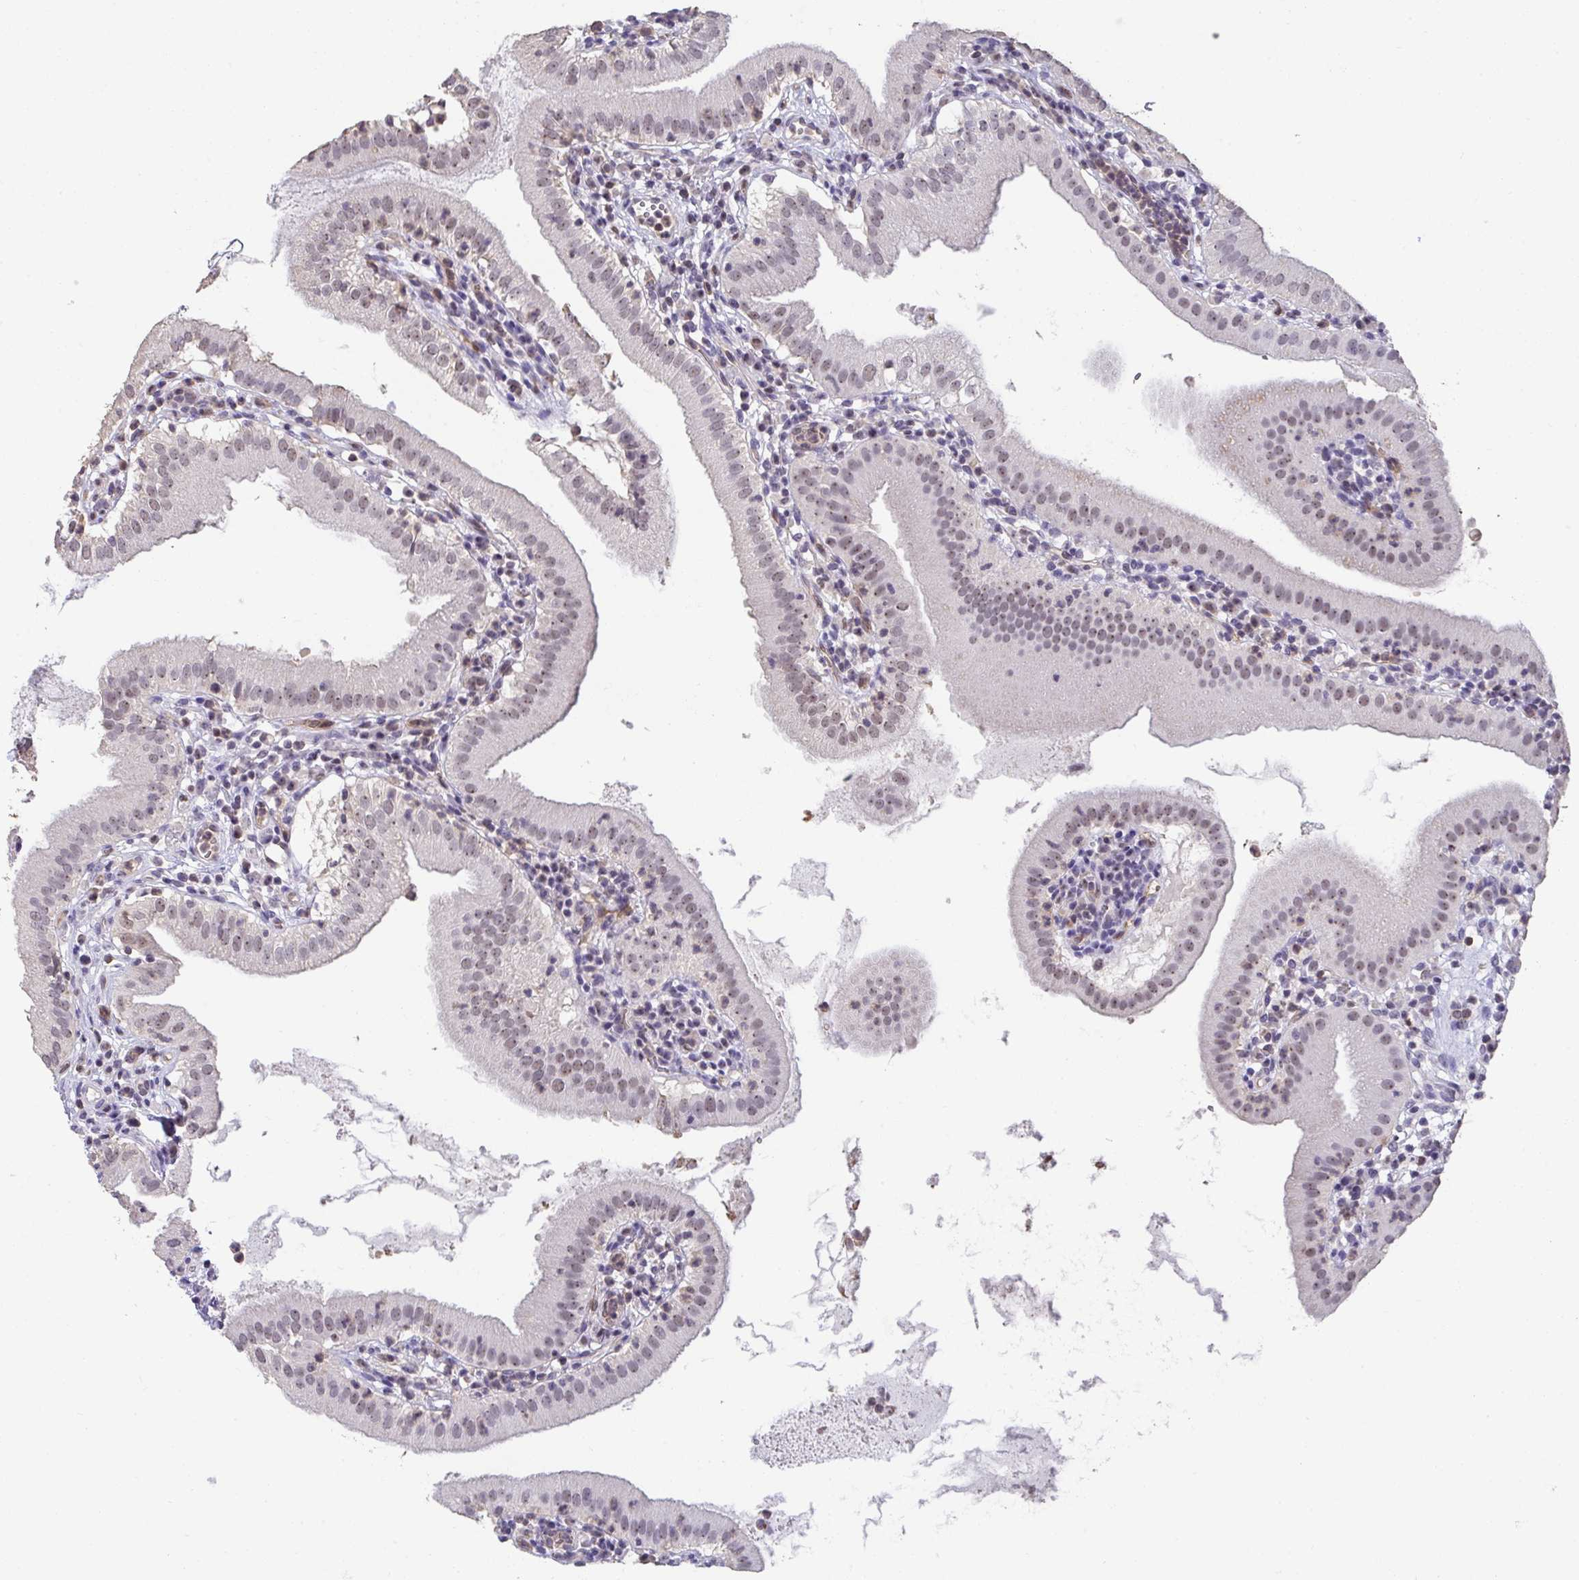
{"staining": {"intensity": "weak", "quantity": ">75%", "location": "nuclear"}, "tissue": "gallbladder", "cell_type": "Glandular cells", "image_type": "normal", "snomed": [{"axis": "morphology", "description": "Normal tissue, NOS"}, {"axis": "topography", "description": "Gallbladder"}], "caption": "Benign gallbladder reveals weak nuclear staining in approximately >75% of glandular cells (brown staining indicates protein expression, while blue staining denotes nuclei)..", "gene": "SENP3", "patient": {"sex": "female", "age": 65}}